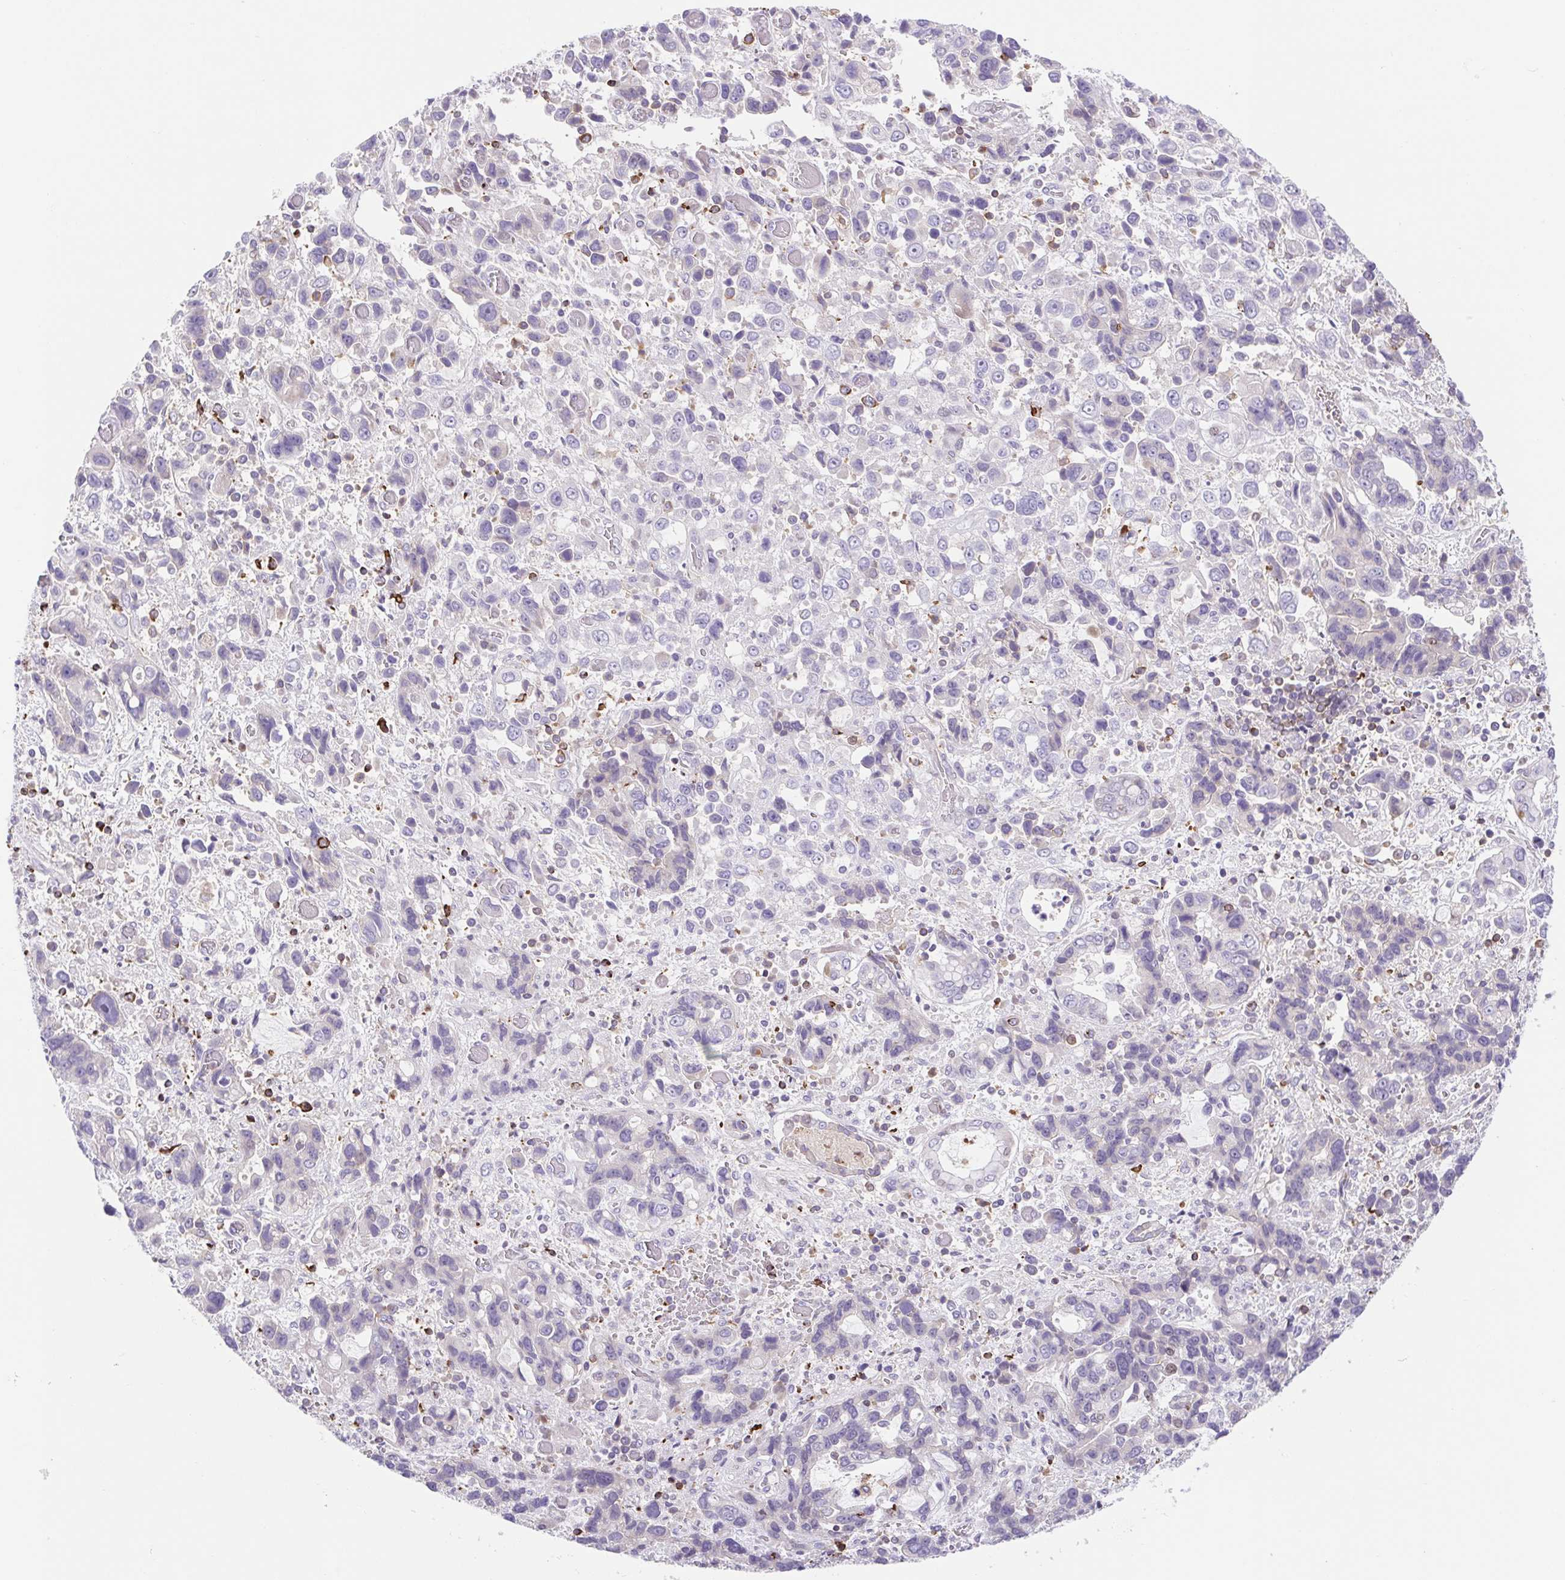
{"staining": {"intensity": "negative", "quantity": "none", "location": "none"}, "tissue": "stomach cancer", "cell_type": "Tumor cells", "image_type": "cancer", "snomed": [{"axis": "morphology", "description": "Adenocarcinoma, NOS"}, {"axis": "topography", "description": "Stomach, upper"}], "caption": "Immunohistochemical staining of stomach cancer reveals no significant expression in tumor cells.", "gene": "TPRG1", "patient": {"sex": "female", "age": 81}}